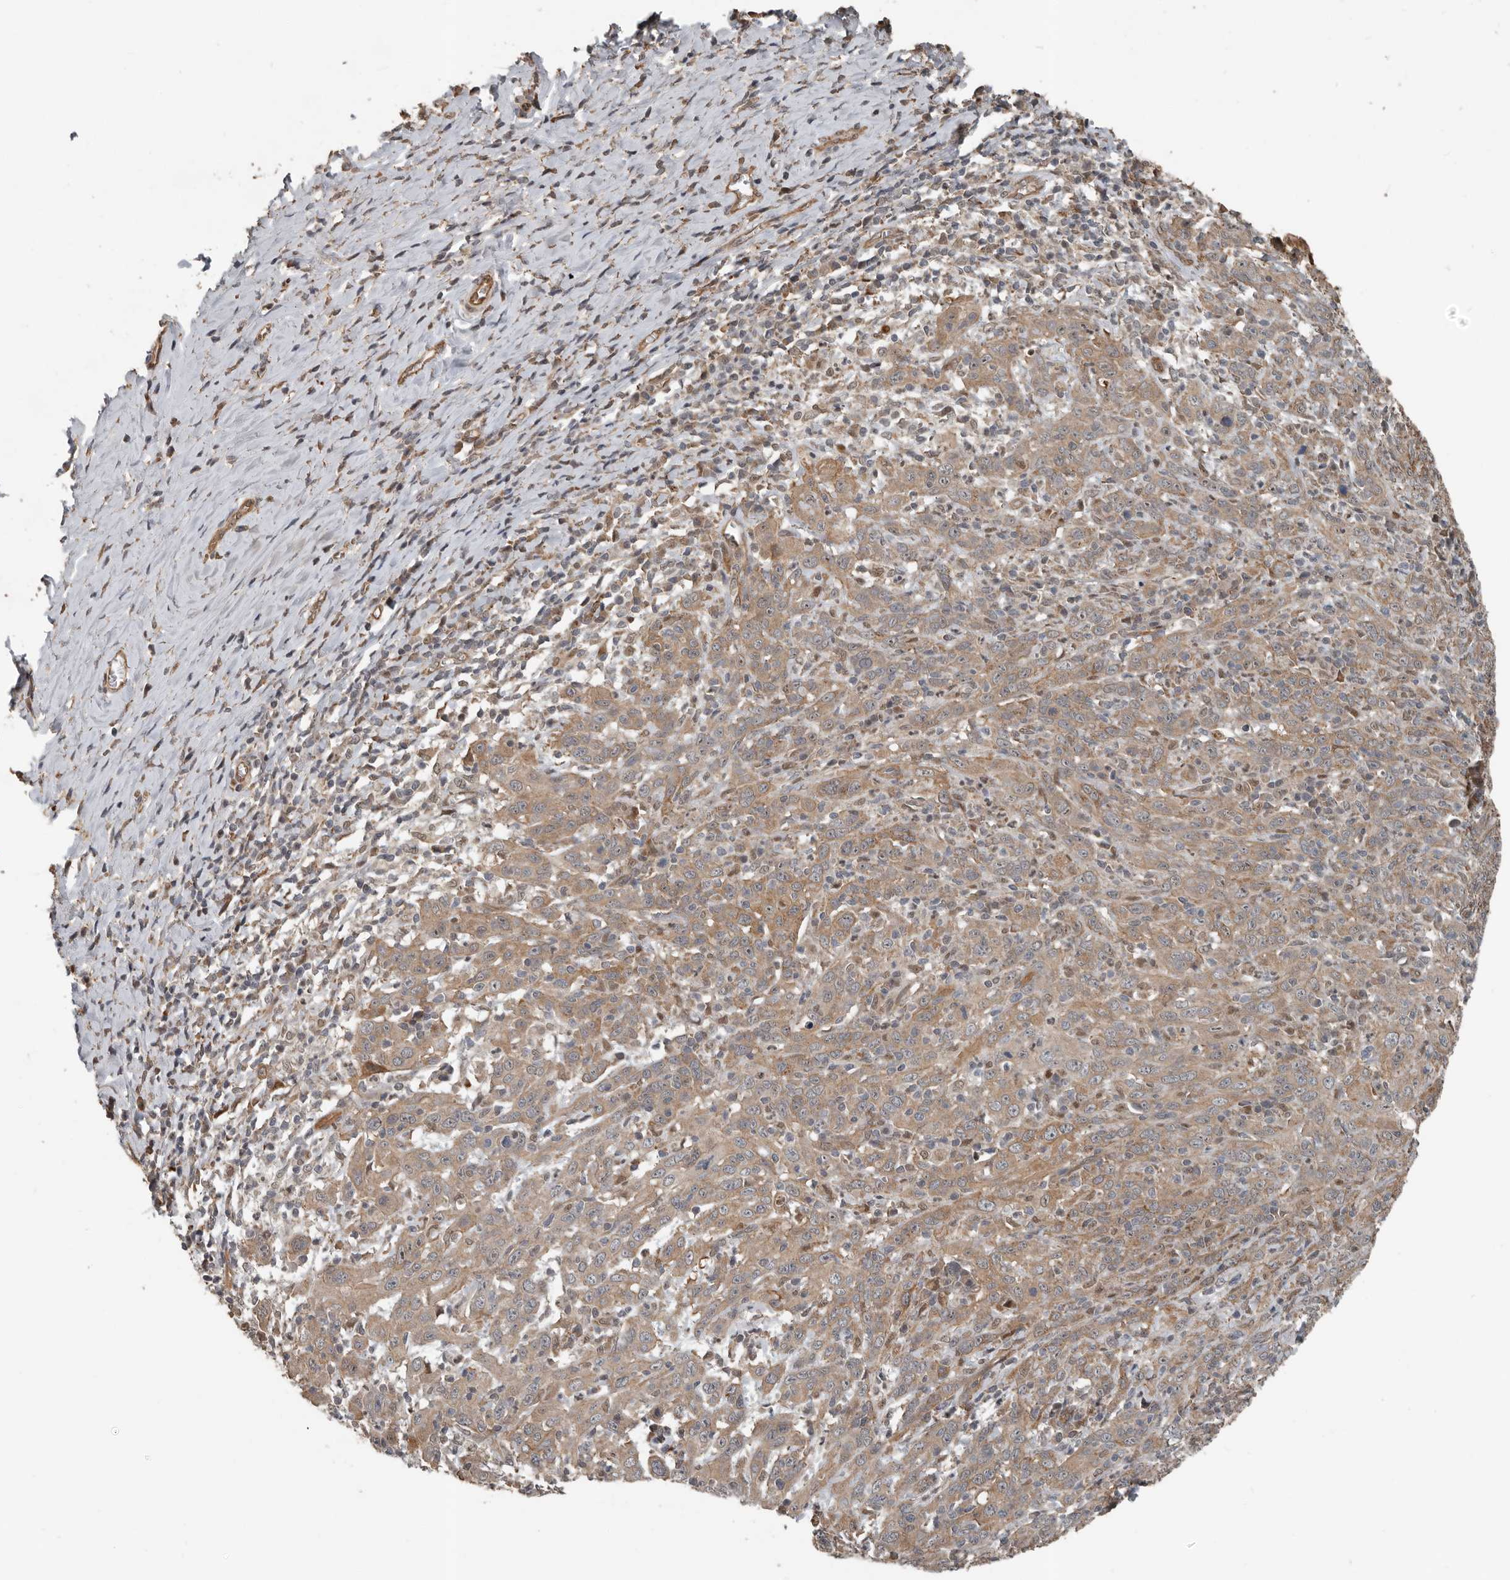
{"staining": {"intensity": "moderate", "quantity": ">75%", "location": "cytoplasmic/membranous"}, "tissue": "cervical cancer", "cell_type": "Tumor cells", "image_type": "cancer", "snomed": [{"axis": "morphology", "description": "Squamous cell carcinoma, NOS"}, {"axis": "topography", "description": "Cervix"}], "caption": "High-magnification brightfield microscopy of squamous cell carcinoma (cervical) stained with DAB (3,3'-diaminobenzidine) (brown) and counterstained with hematoxylin (blue). tumor cells exhibit moderate cytoplasmic/membranous expression is identified in about>75% of cells.", "gene": "YOD1", "patient": {"sex": "female", "age": 46}}